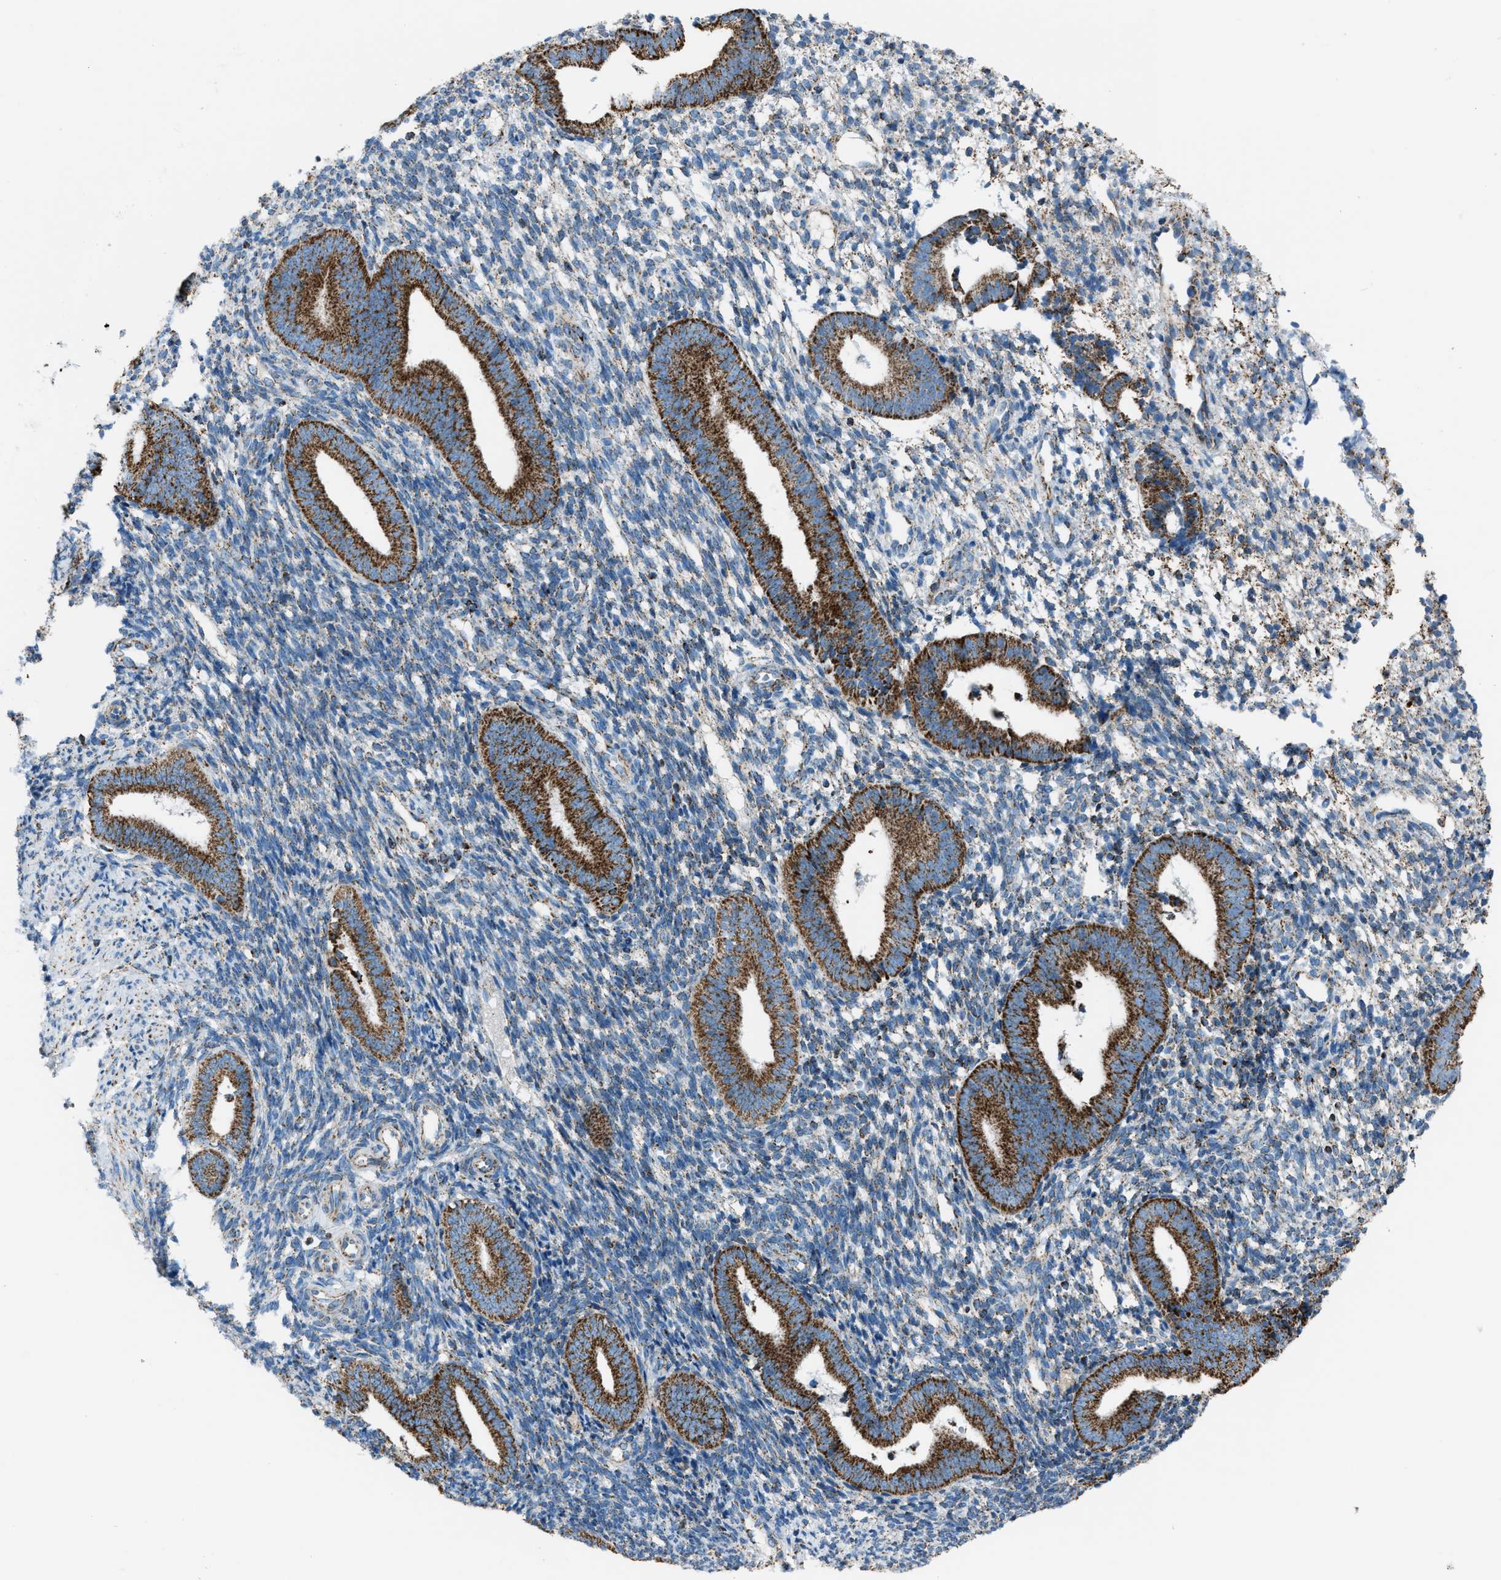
{"staining": {"intensity": "moderate", "quantity": "25%-75%", "location": "cytoplasmic/membranous"}, "tissue": "endometrium", "cell_type": "Cells in endometrial stroma", "image_type": "normal", "snomed": [{"axis": "morphology", "description": "Normal tissue, NOS"}, {"axis": "topography", "description": "Uterus"}, {"axis": "topography", "description": "Endometrium"}], "caption": "About 25%-75% of cells in endometrial stroma in benign human endometrium demonstrate moderate cytoplasmic/membranous protein expression as visualized by brown immunohistochemical staining.", "gene": "MDH2", "patient": {"sex": "female", "age": 33}}